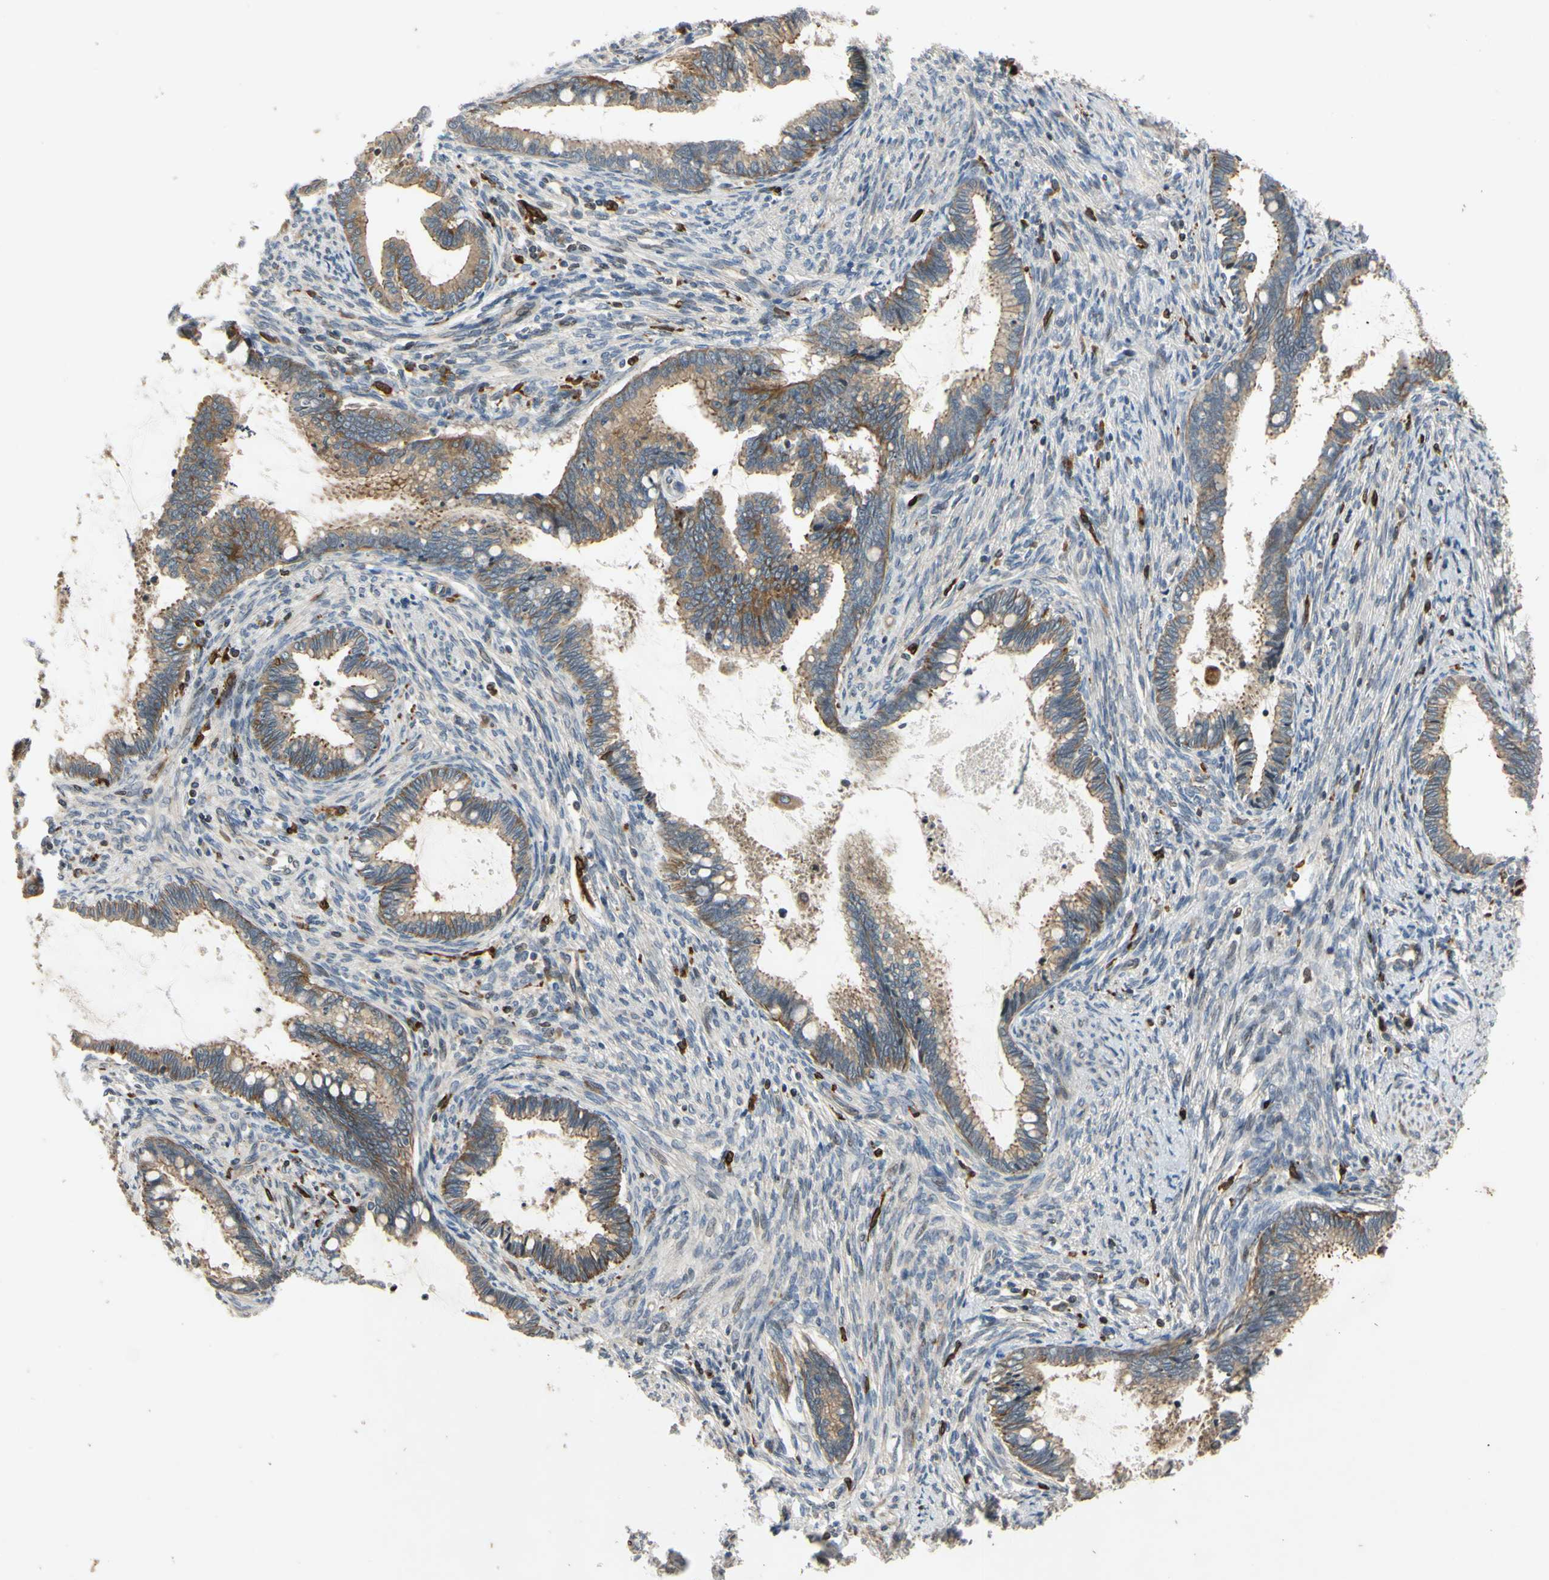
{"staining": {"intensity": "weak", "quantity": ">75%", "location": "cytoplasmic/membranous"}, "tissue": "cervical cancer", "cell_type": "Tumor cells", "image_type": "cancer", "snomed": [{"axis": "morphology", "description": "Adenocarcinoma, NOS"}, {"axis": "topography", "description": "Cervix"}], "caption": "About >75% of tumor cells in cervical adenocarcinoma display weak cytoplasmic/membranous protein expression as visualized by brown immunohistochemical staining.", "gene": "PLXNA2", "patient": {"sex": "female", "age": 44}}